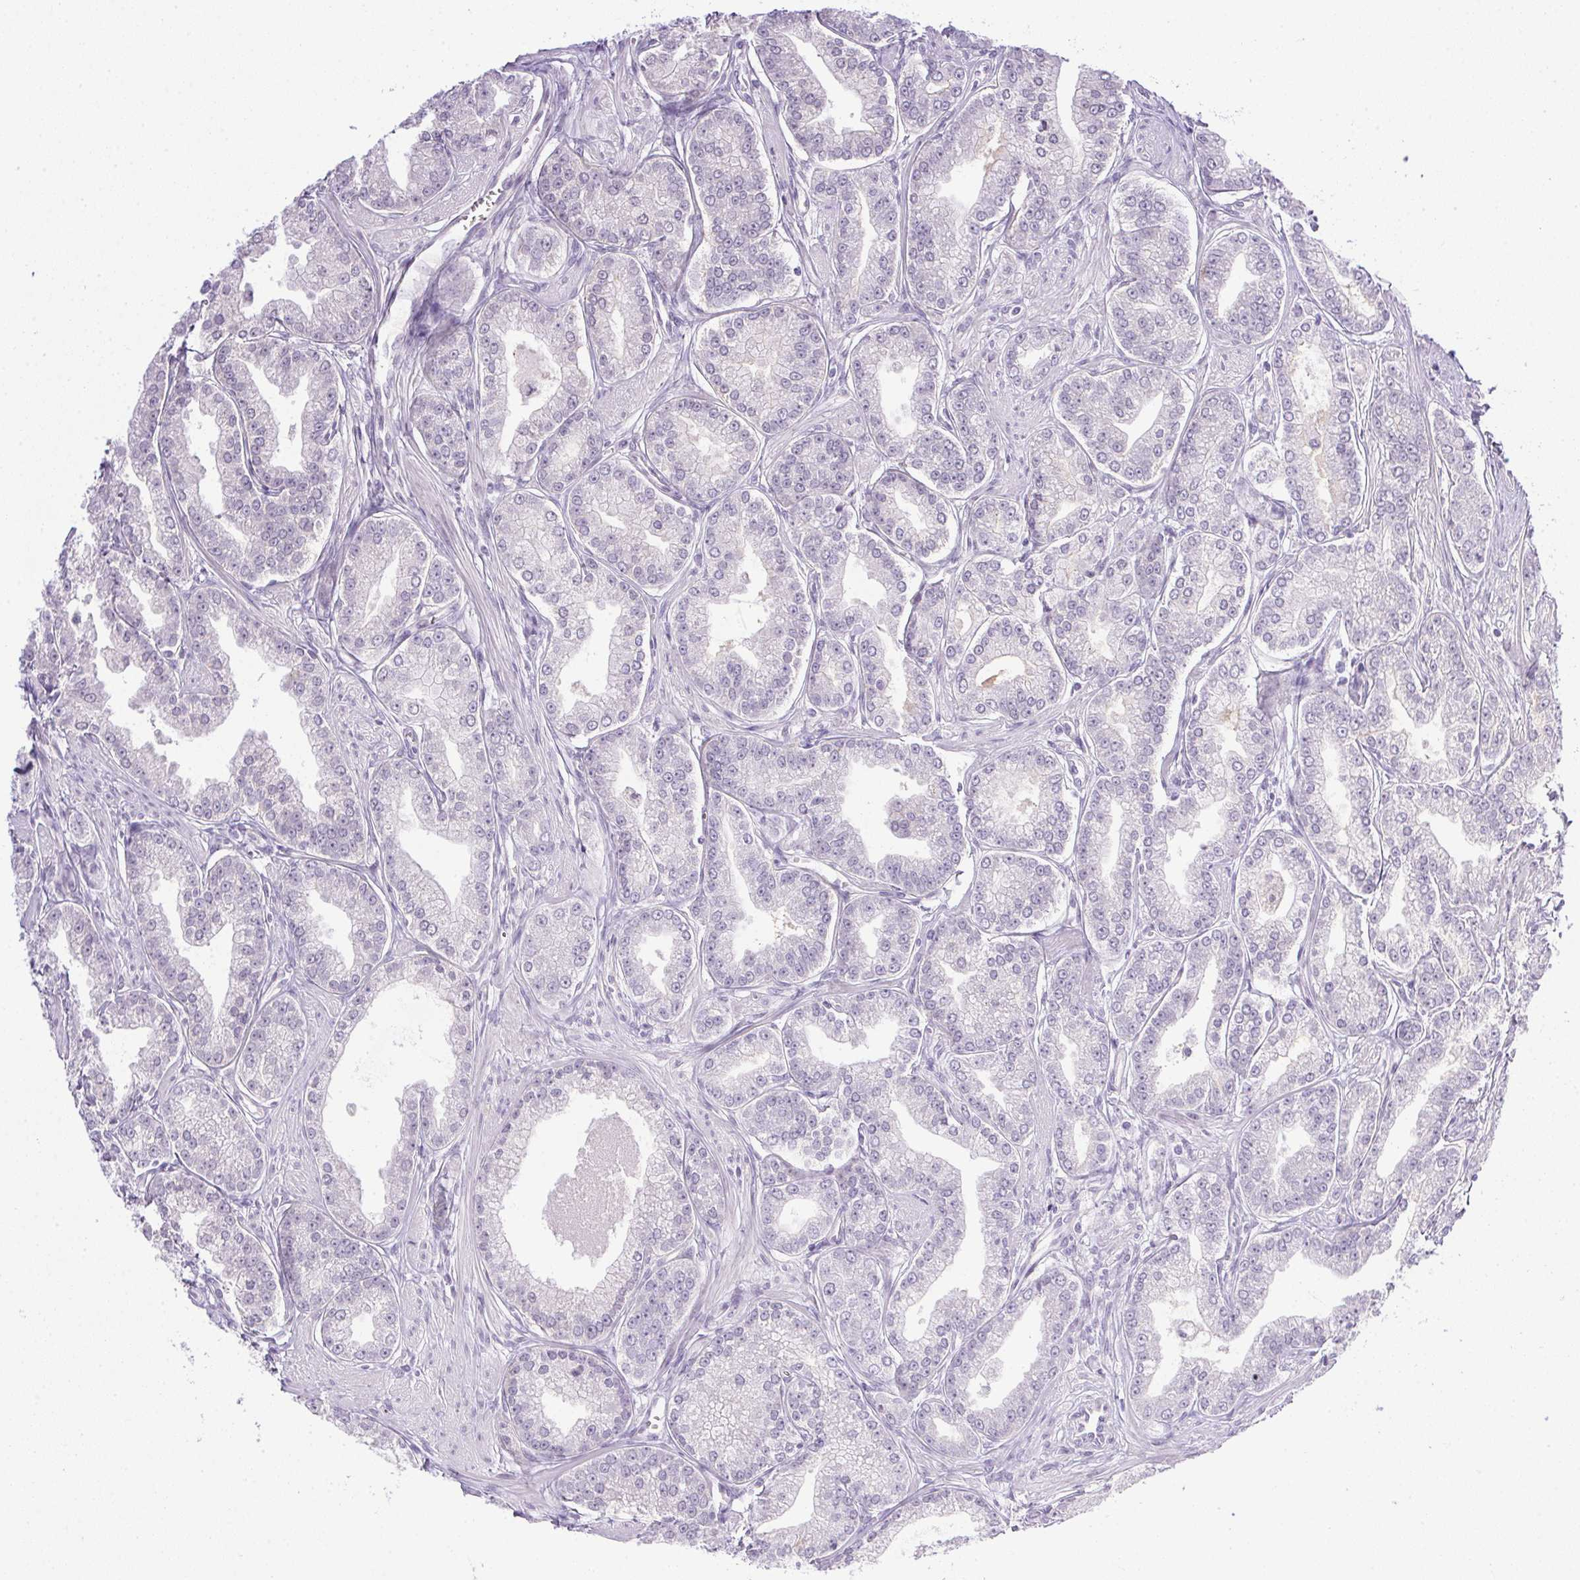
{"staining": {"intensity": "negative", "quantity": "none", "location": "none"}, "tissue": "prostate cancer", "cell_type": "Tumor cells", "image_type": "cancer", "snomed": [{"axis": "morphology", "description": "Adenocarcinoma, NOS"}, {"axis": "topography", "description": "Prostate"}], "caption": "Micrograph shows no protein staining in tumor cells of adenocarcinoma (prostate) tissue.", "gene": "PRL", "patient": {"sex": "male", "age": 71}}